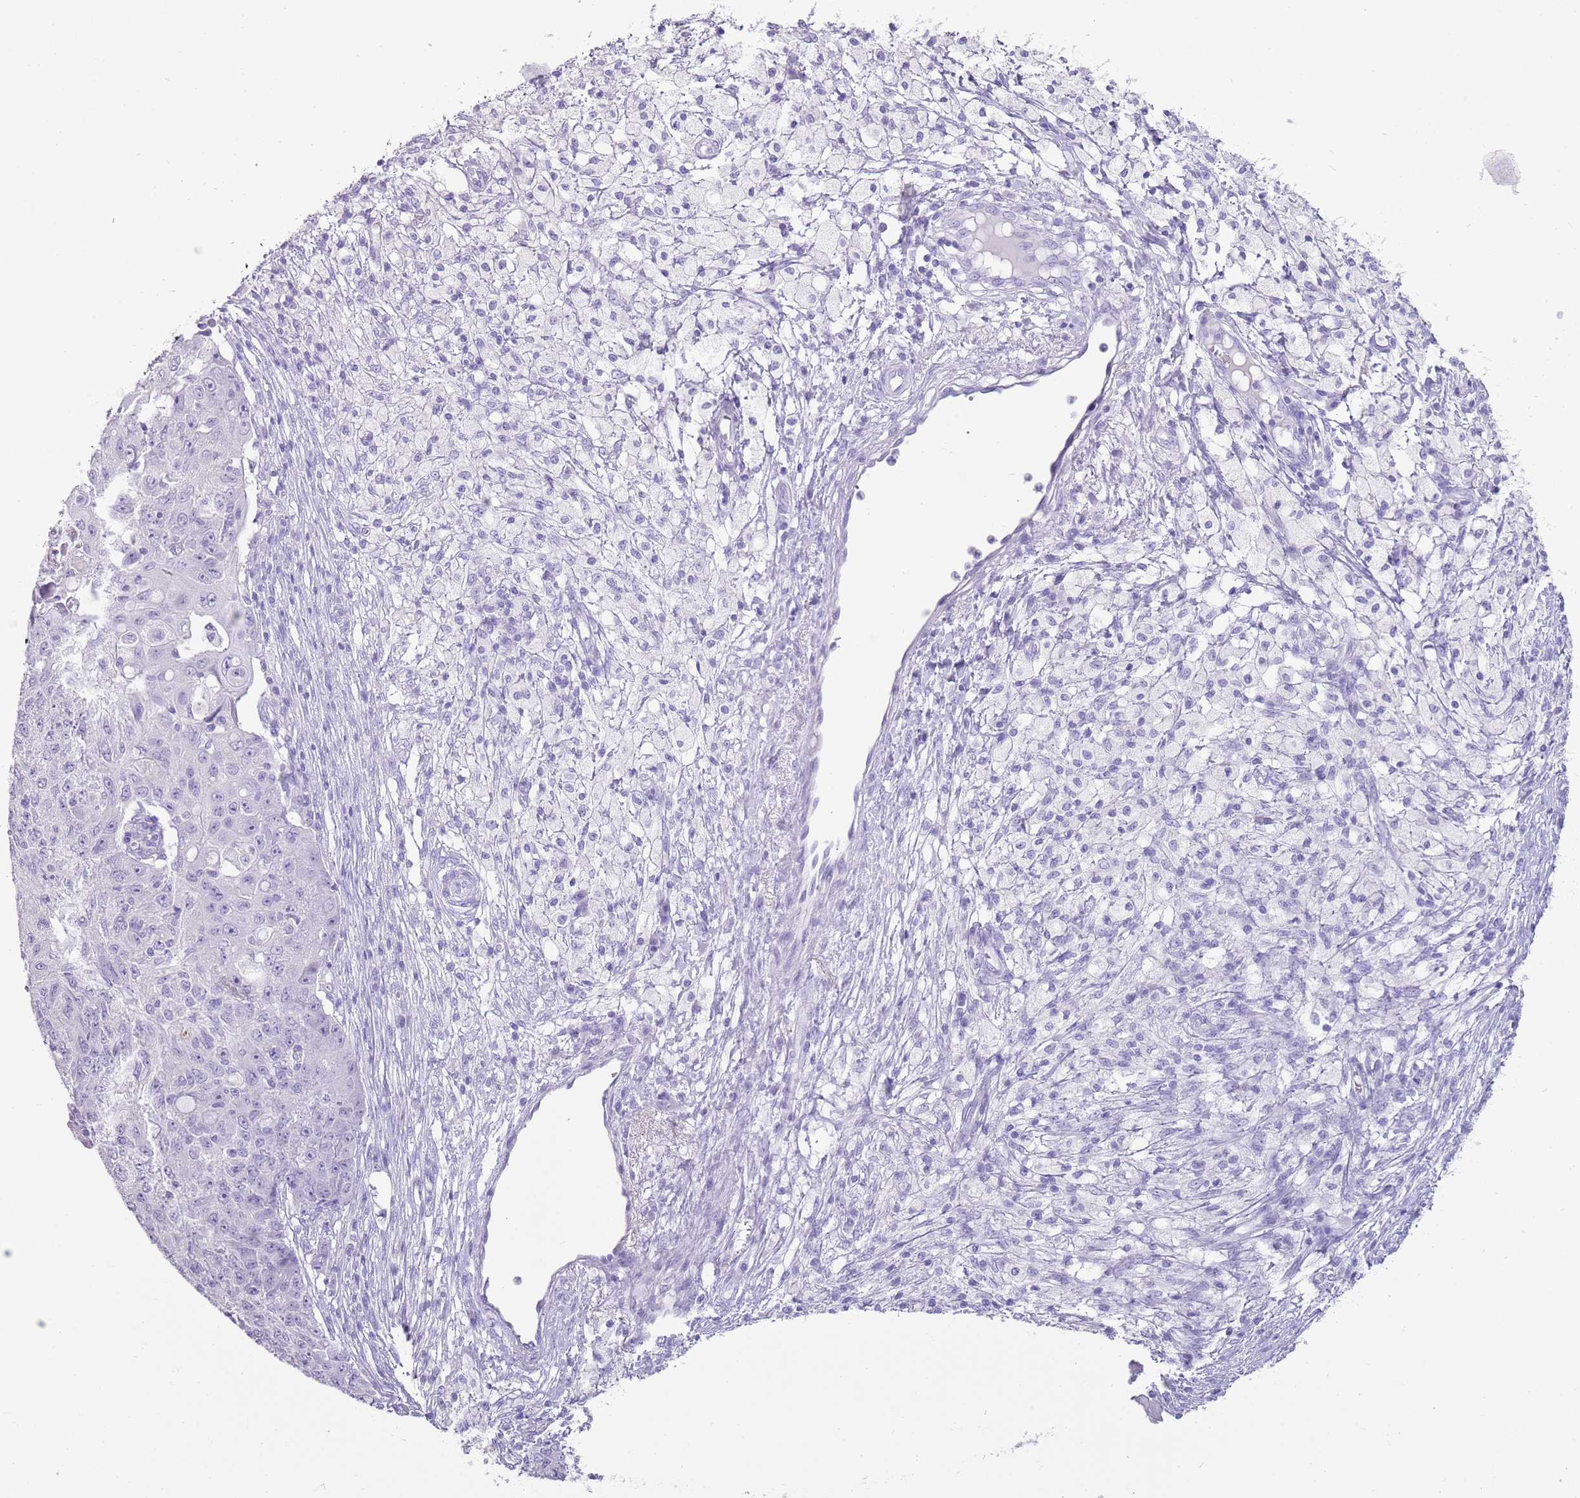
{"staining": {"intensity": "negative", "quantity": "none", "location": "none"}, "tissue": "ovarian cancer", "cell_type": "Tumor cells", "image_type": "cancer", "snomed": [{"axis": "morphology", "description": "Carcinoma, endometroid"}, {"axis": "topography", "description": "Ovary"}], "caption": "Histopathology image shows no significant protein expression in tumor cells of endometroid carcinoma (ovarian).", "gene": "NBPF3", "patient": {"sex": "female", "age": 42}}